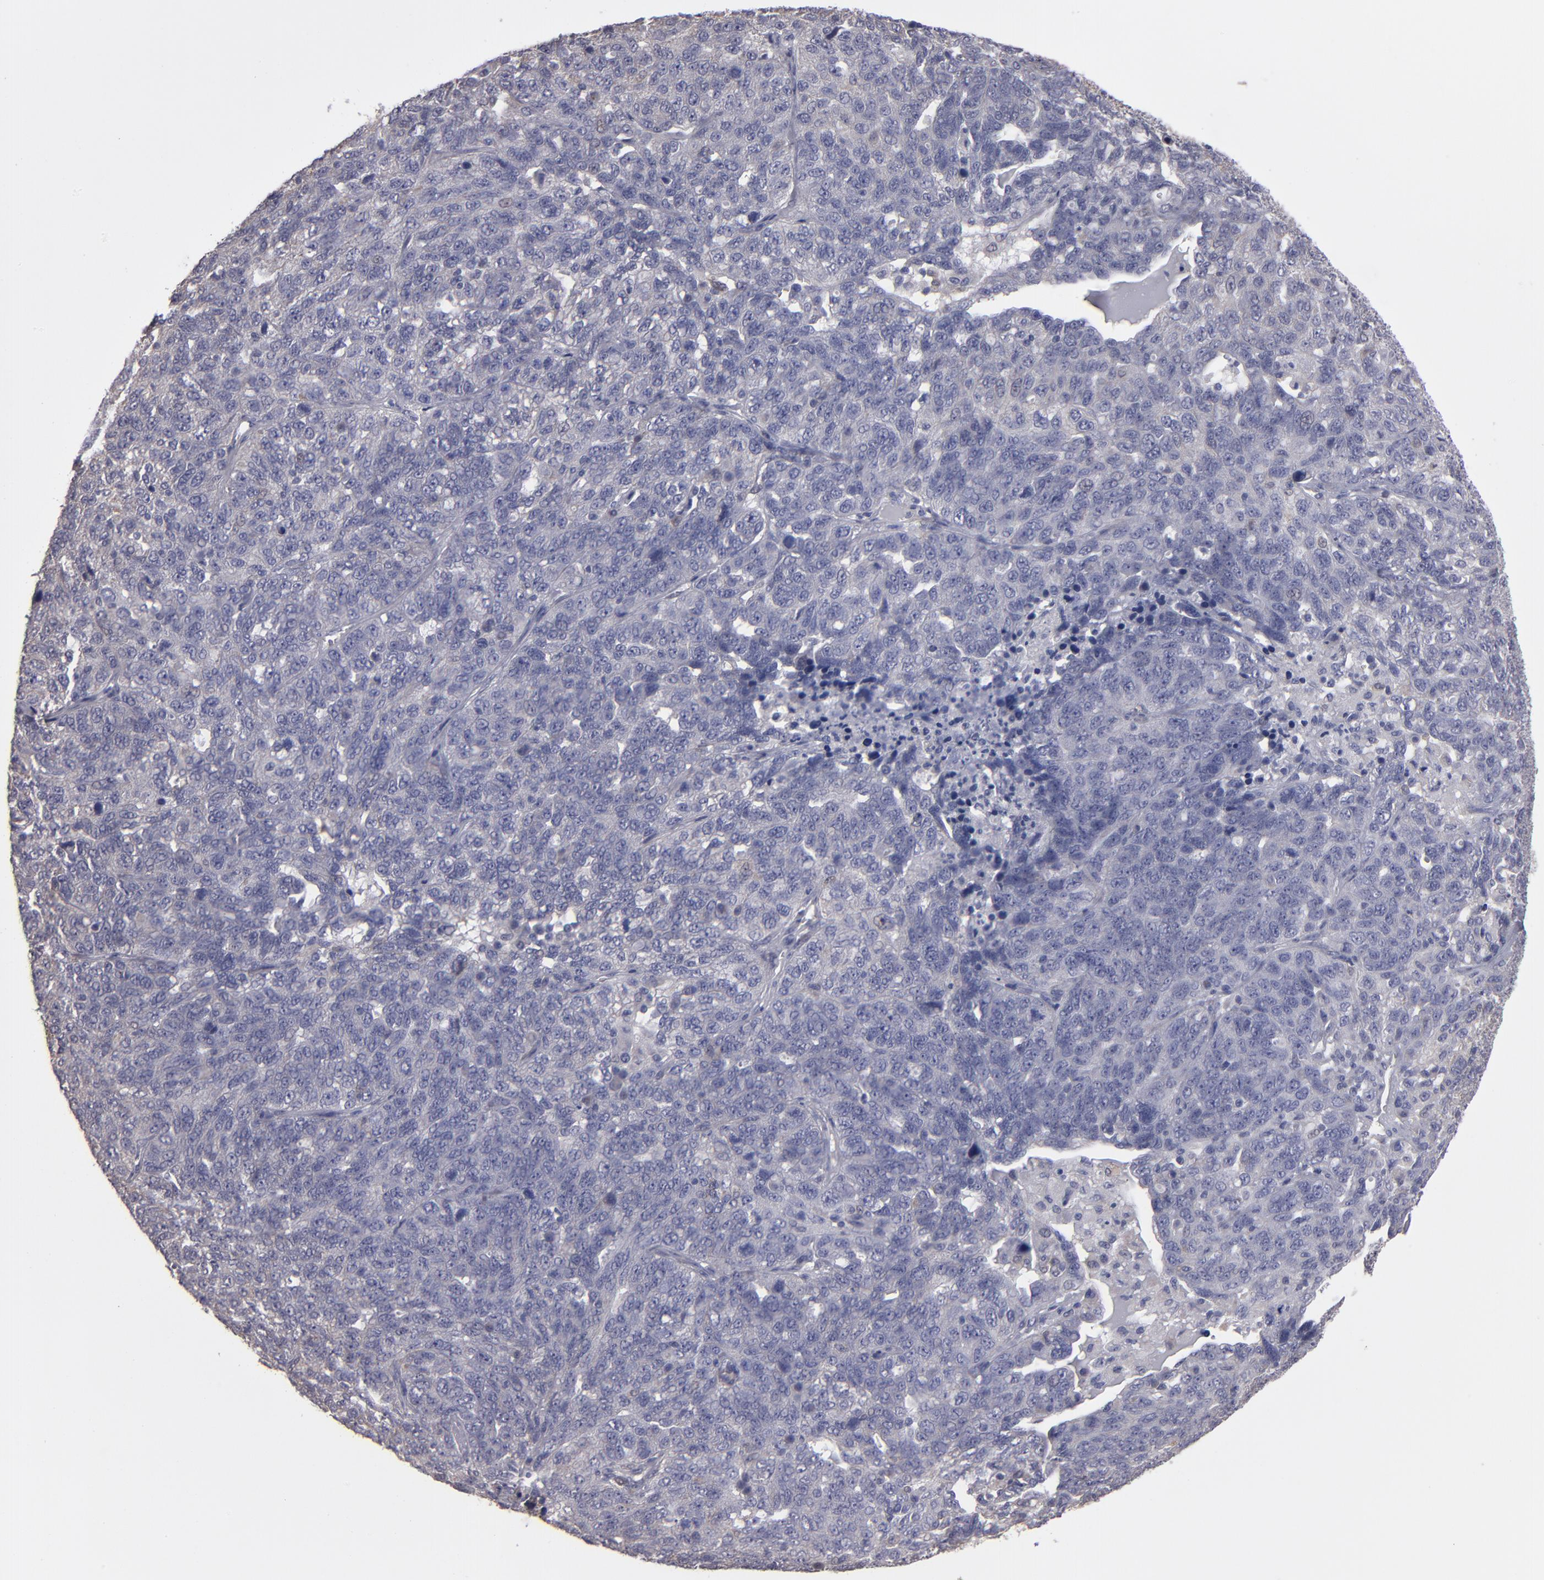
{"staining": {"intensity": "weak", "quantity": ">75%", "location": "cytoplasmic/membranous"}, "tissue": "ovarian cancer", "cell_type": "Tumor cells", "image_type": "cancer", "snomed": [{"axis": "morphology", "description": "Cystadenocarcinoma, serous, NOS"}, {"axis": "topography", "description": "Ovary"}], "caption": "Immunohistochemistry (IHC) (DAB (3,3'-diaminobenzidine)) staining of human ovarian serous cystadenocarcinoma displays weak cytoplasmic/membranous protein expression in about >75% of tumor cells. (brown staining indicates protein expression, while blue staining denotes nuclei).", "gene": "NDRG2", "patient": {"sex": "female", "age": 71}}